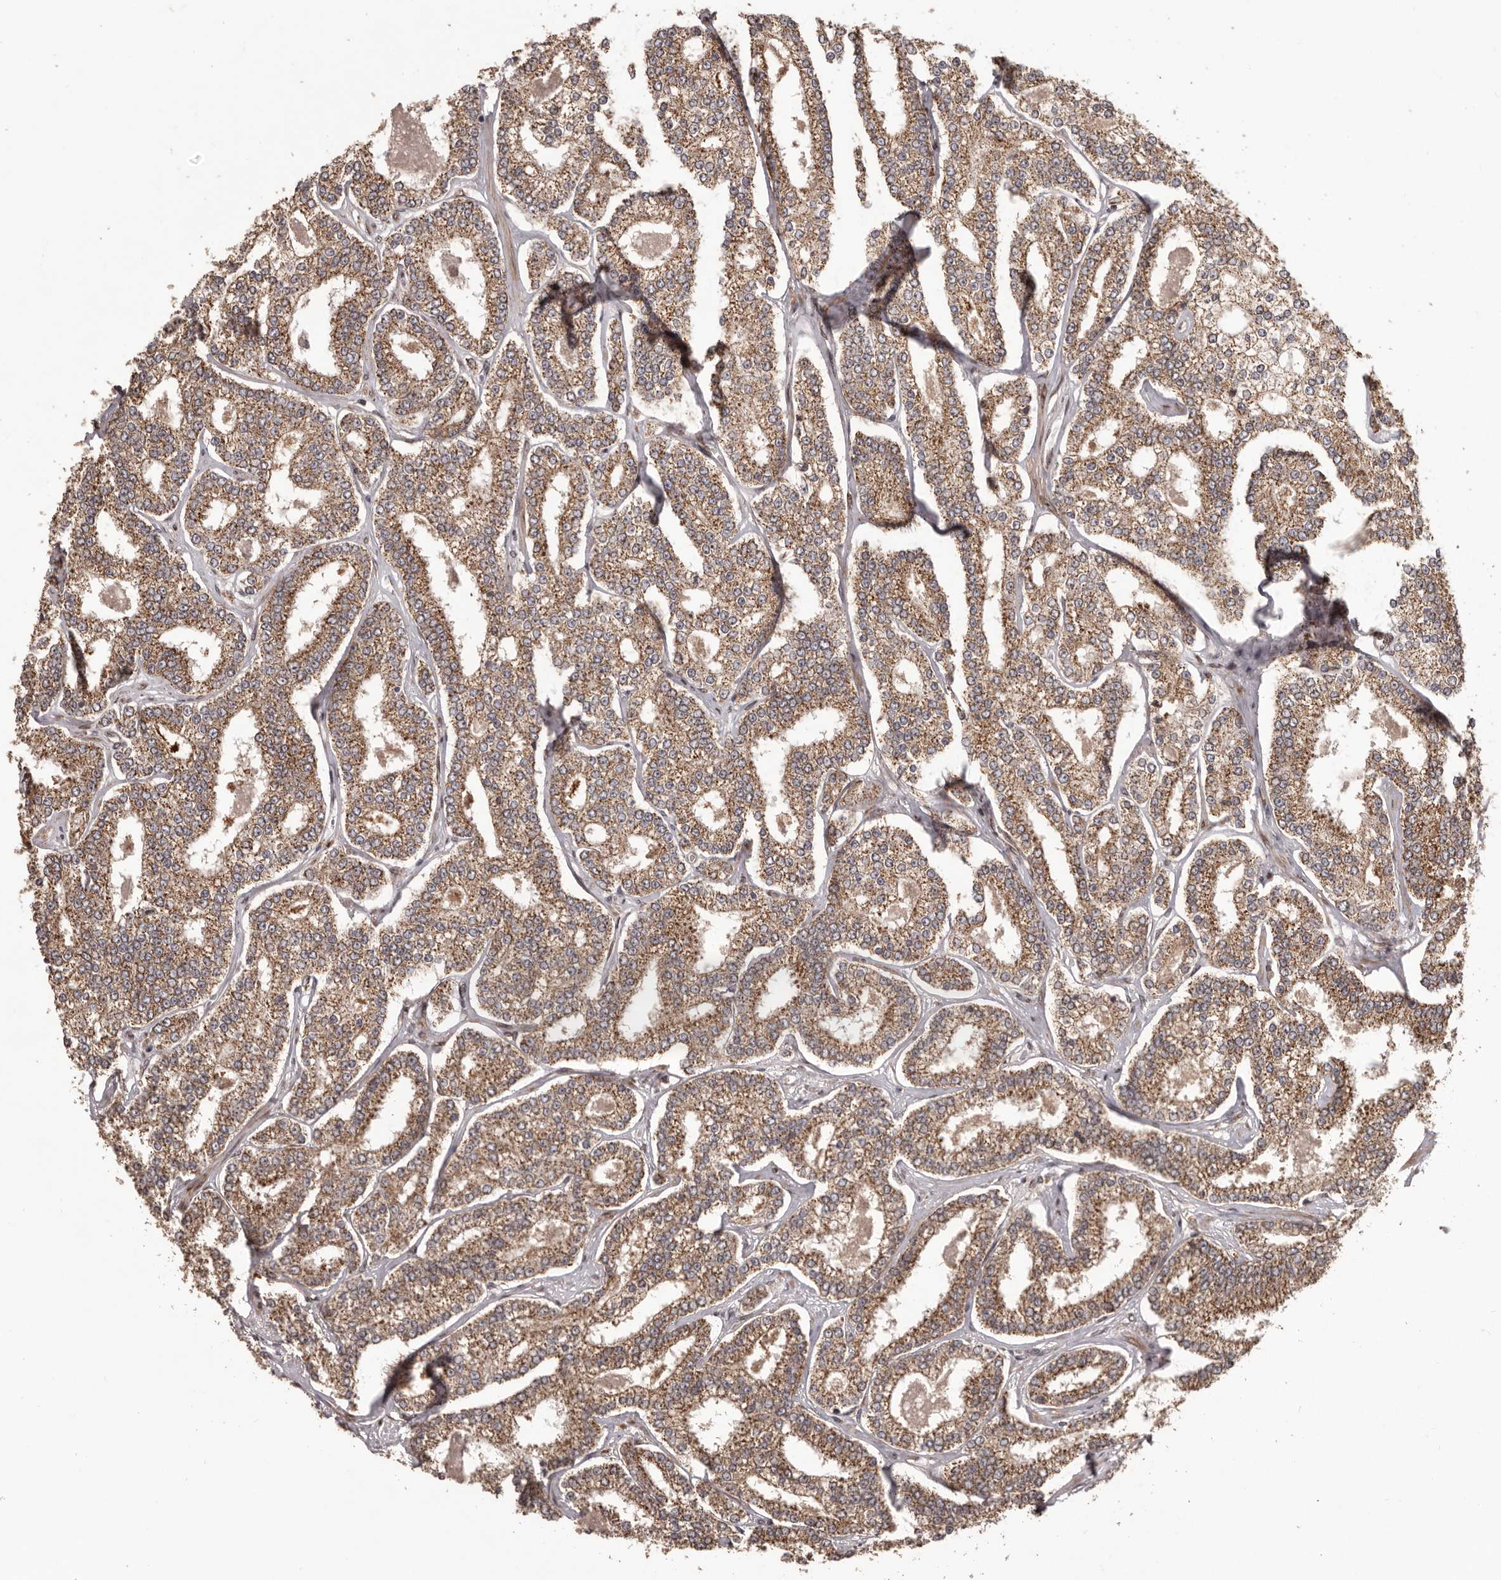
{"staining": {"intensity": "moderate", "quantity": ">75%", "location": "cytoplasmic/membranous"}, "tissue": "prostate cancer", "cell_type": "Tumor cells", "image_type": "cancer", "snomed": [{"axis": "morphology", "description": "Normal tissue, NOS"}, {"axis": "morphology", "description": "Adenocarcinoma, High grade"}, {"axis": "topography", "description": "Prostate"}], "caption": "High-grade adenocarcinoma (prostate) tissue reveals moderate cytoplasmic/membranous positivity in approximately >75% of tumor cells (DAB (3,3'-diaminobenzidine) = brown stain, brightfield microscopy at high magnification).", "gene": "CHRM2", "patient": {"sex": "male", "age": 83}}